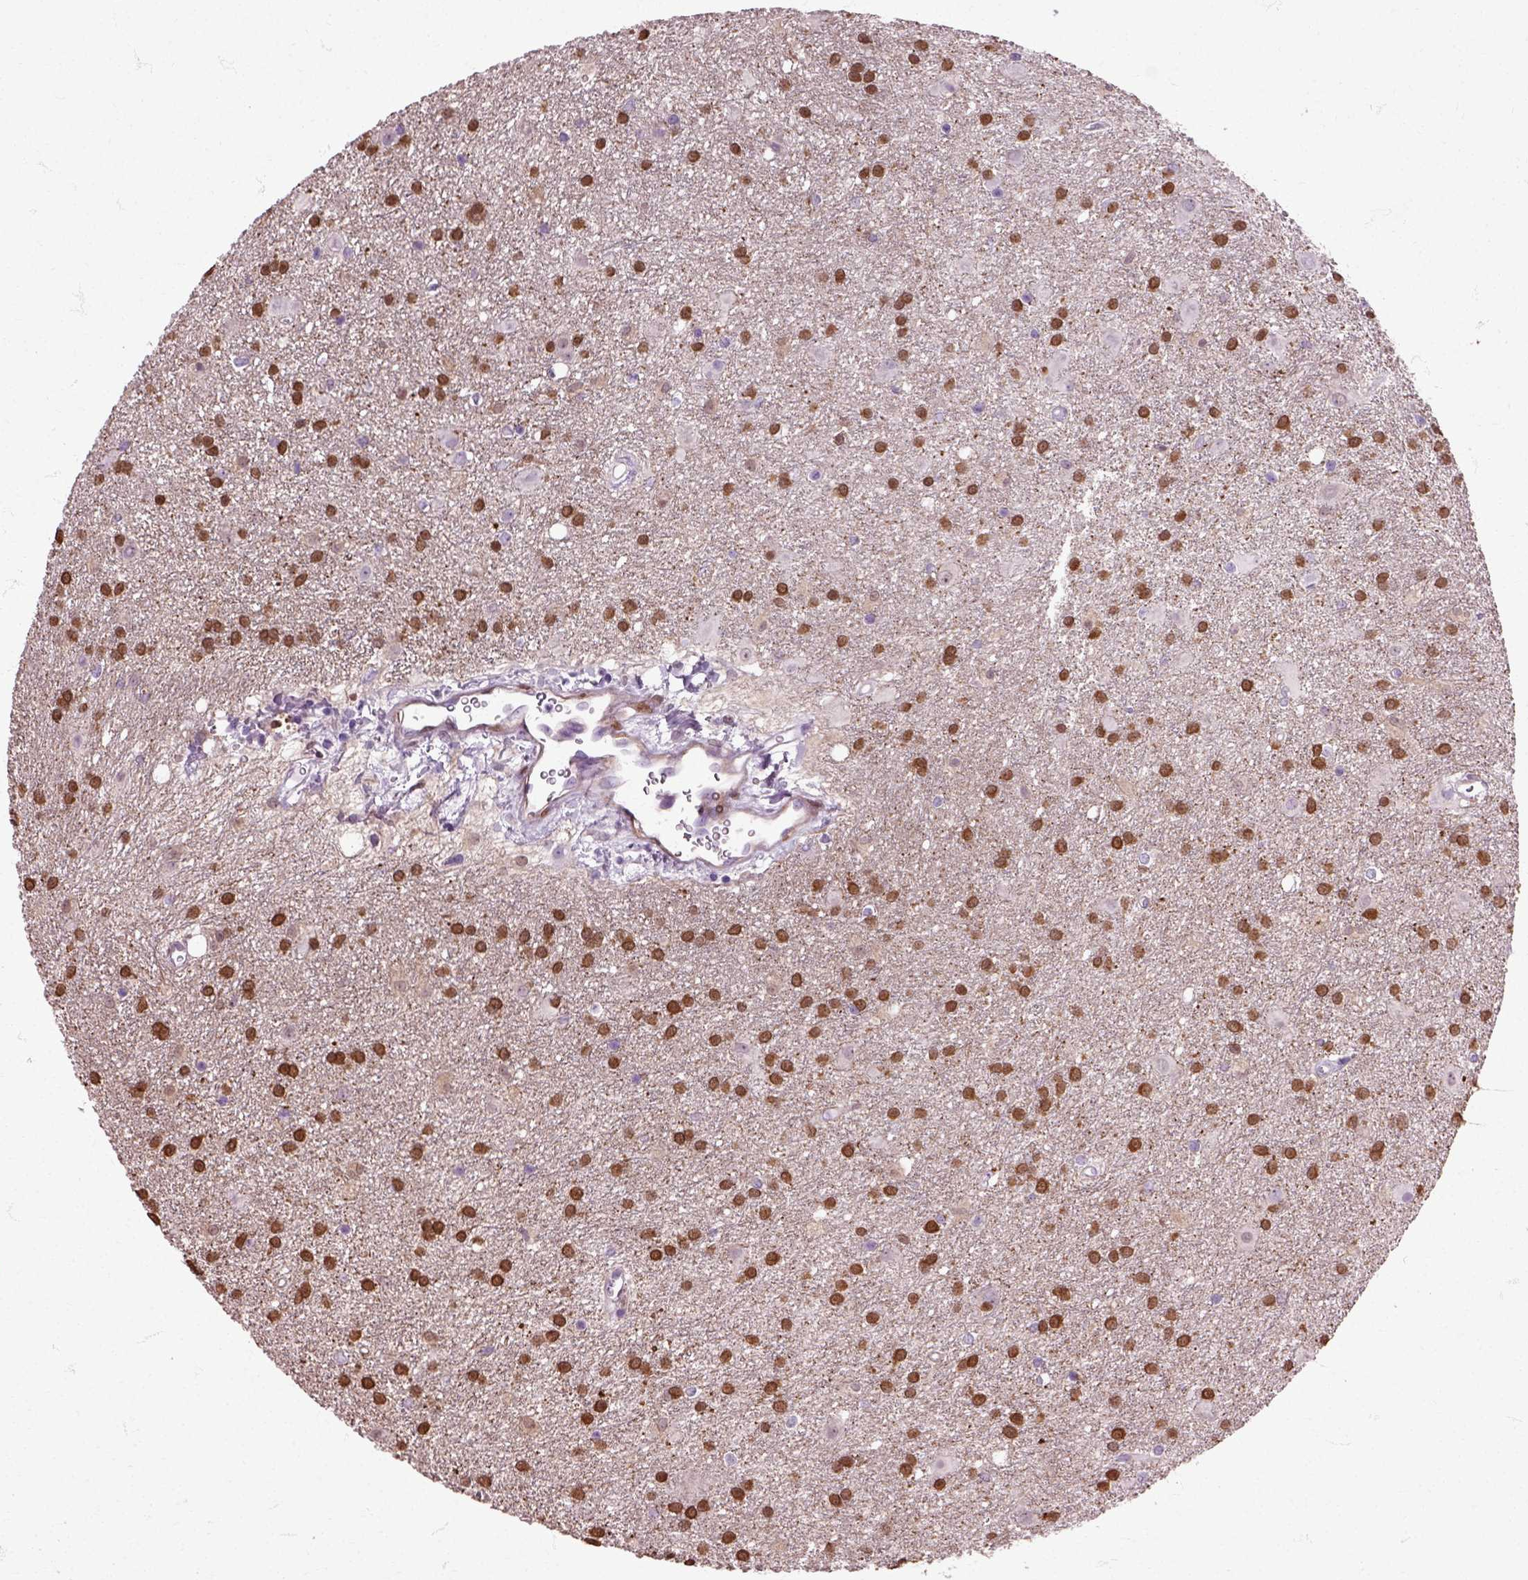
{"staining": {"intensity": "strong", "quantity": ">75%", "location": "nuclear"}, "tissue": "glioma", "cell_type": "Tumor cells", "image_type": "cancer", "snomed": [{"axis": "morphology", "description": "Glioma, malignant, Low grade"}, {"axis": "topography", "description": "Brain"}], "caption": "Immunohistochemistry photomicrograph of neoplastic tissue: human malignant glioma (low-grade) stained using immunohistochemistry displays high levels of strong protein expression localized specifically in the nuclear of tumor cells, appearing as a nuclear brown color.", "gene": "HSPA2", "patient": {"sex": "male", "age": 58}}